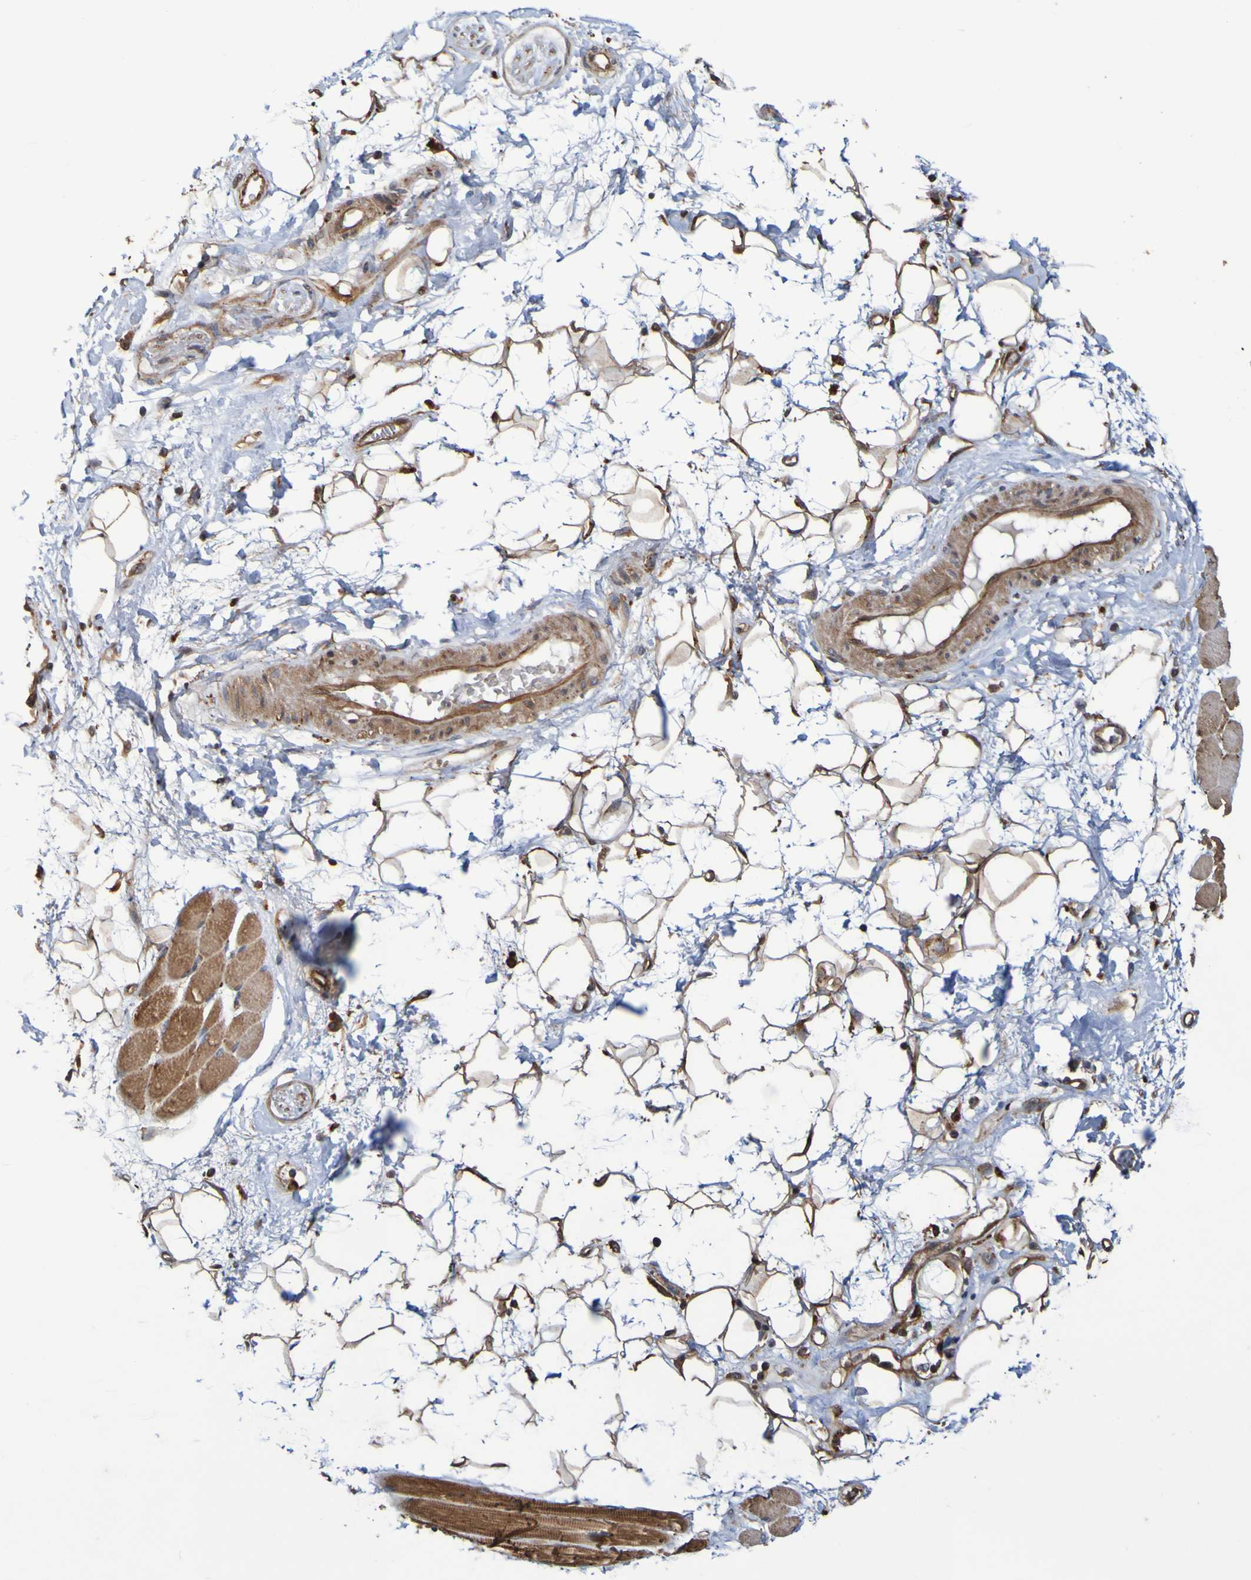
{"staining": {"intensity": "moderate", "quantity": ">75%", "location": "cytoplasmic/membranous"}, "tissue": "skeletal muscle", "cell_type": "Myocytes", "image_type": "normal", "snomed": [{"axis": "morphology", "description": "Normal tissue, NOS"}, {"axis": "topography", "description": "Skeletal muscle"}, {"axis": "topography", "description": "Peripheral nerve tissue"}], "caption": "Moderate cytoplasmic/membranous protein positivity is appreciated in about >75% of myocytes in skeletal muscle.", "gene": "UCN", "patient": {"sex": "female", "age": 84}}